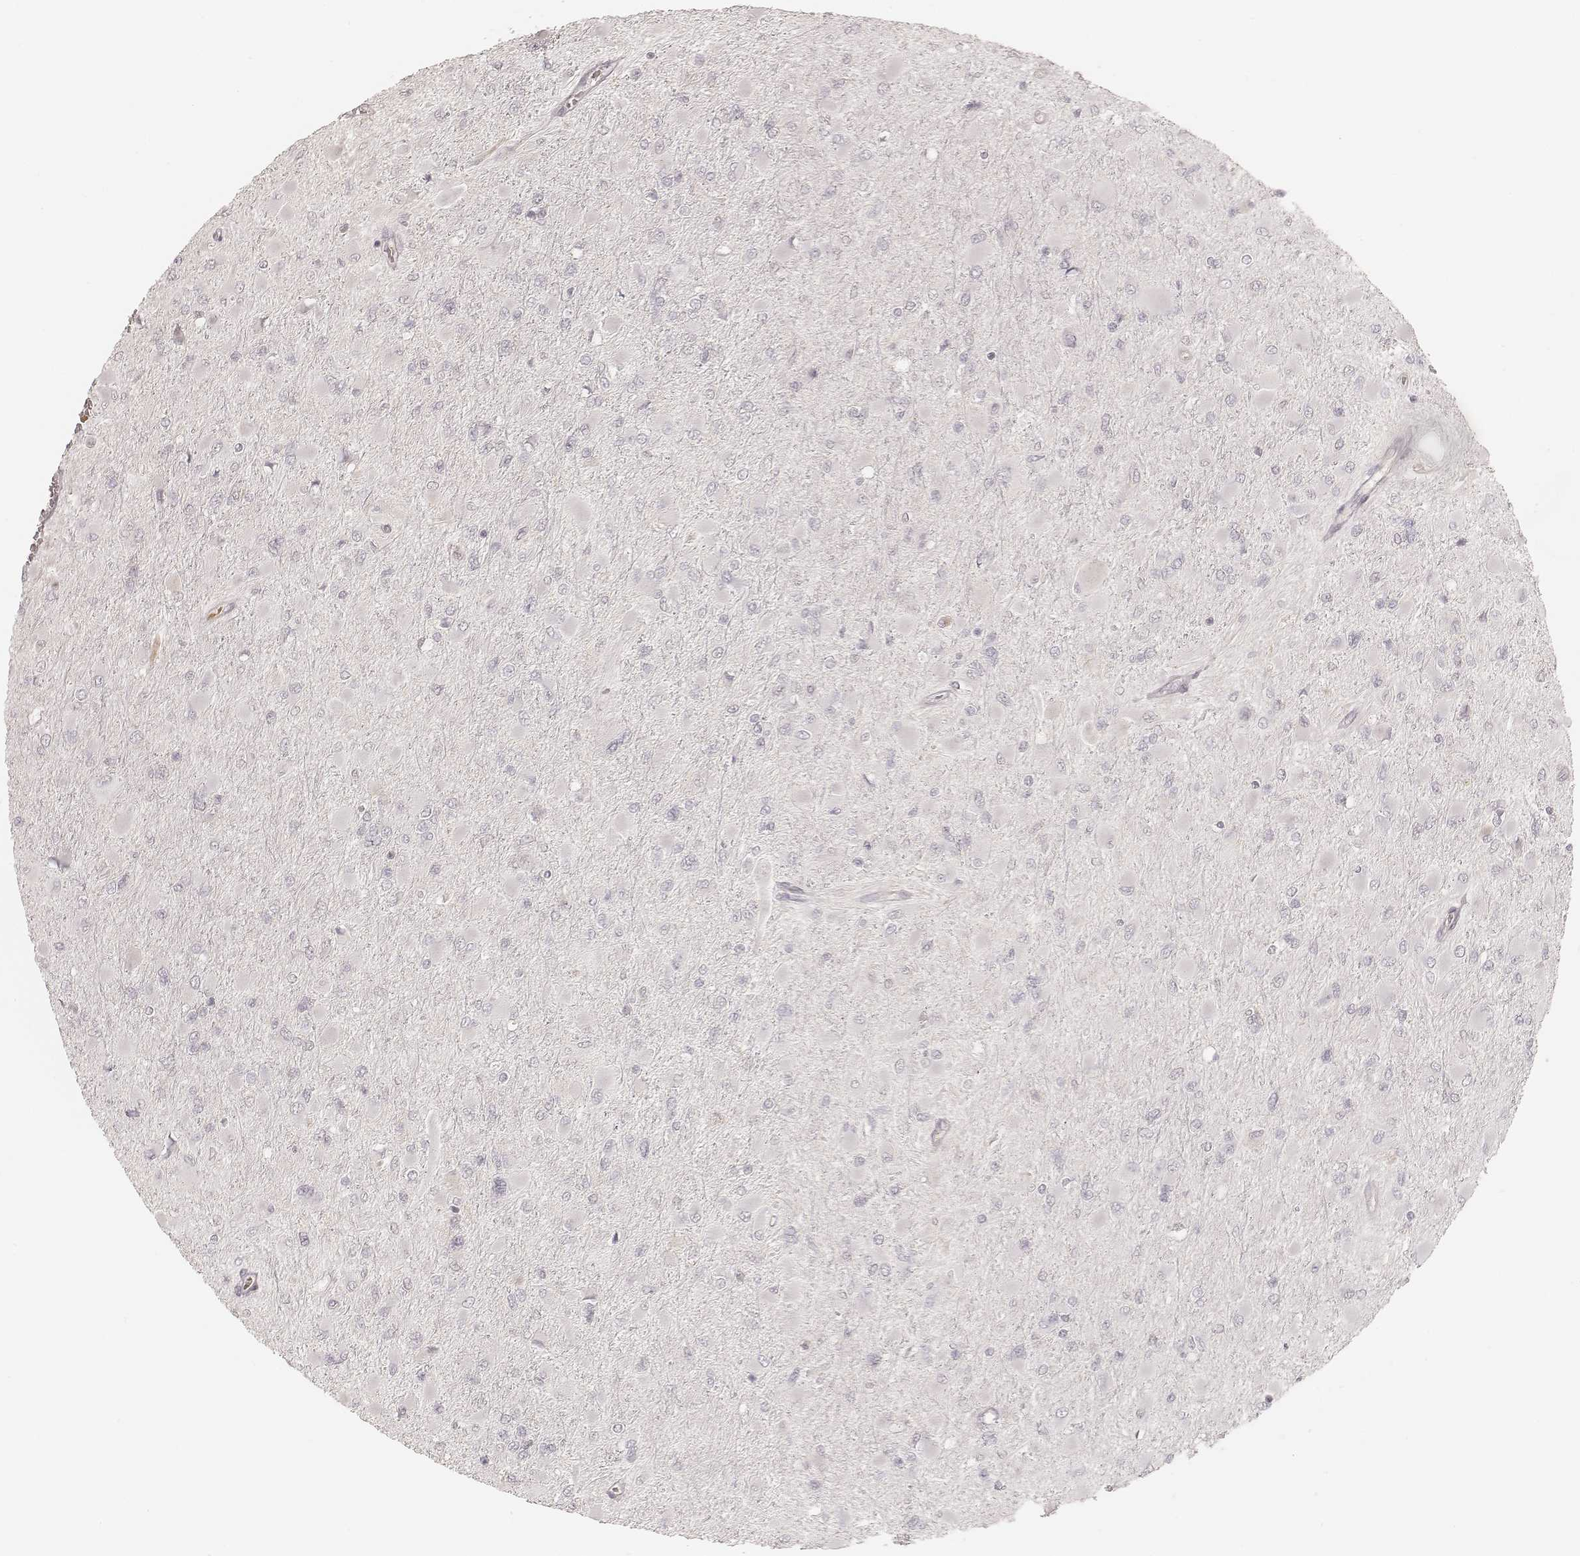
{"staining": {"intensity": "negative", "quantity": "none", "location": "none"}, "tissue": "glioma", "cell_type": "Tumor cells", "image_type": "cancer", "snomed": [{"axis": "morphology", "description": "Glioma, malignant, High grade"}, {"axis": "topography", "description": "Cerebral cortex"}], "caption": "DAB (3,3'-diaminobenzidine) immunohistochemical staining of glioma exhibits no significant expression in tumor cells.", "gene": "GORASP2", "patient": {"sex": "female", "age": 36}}